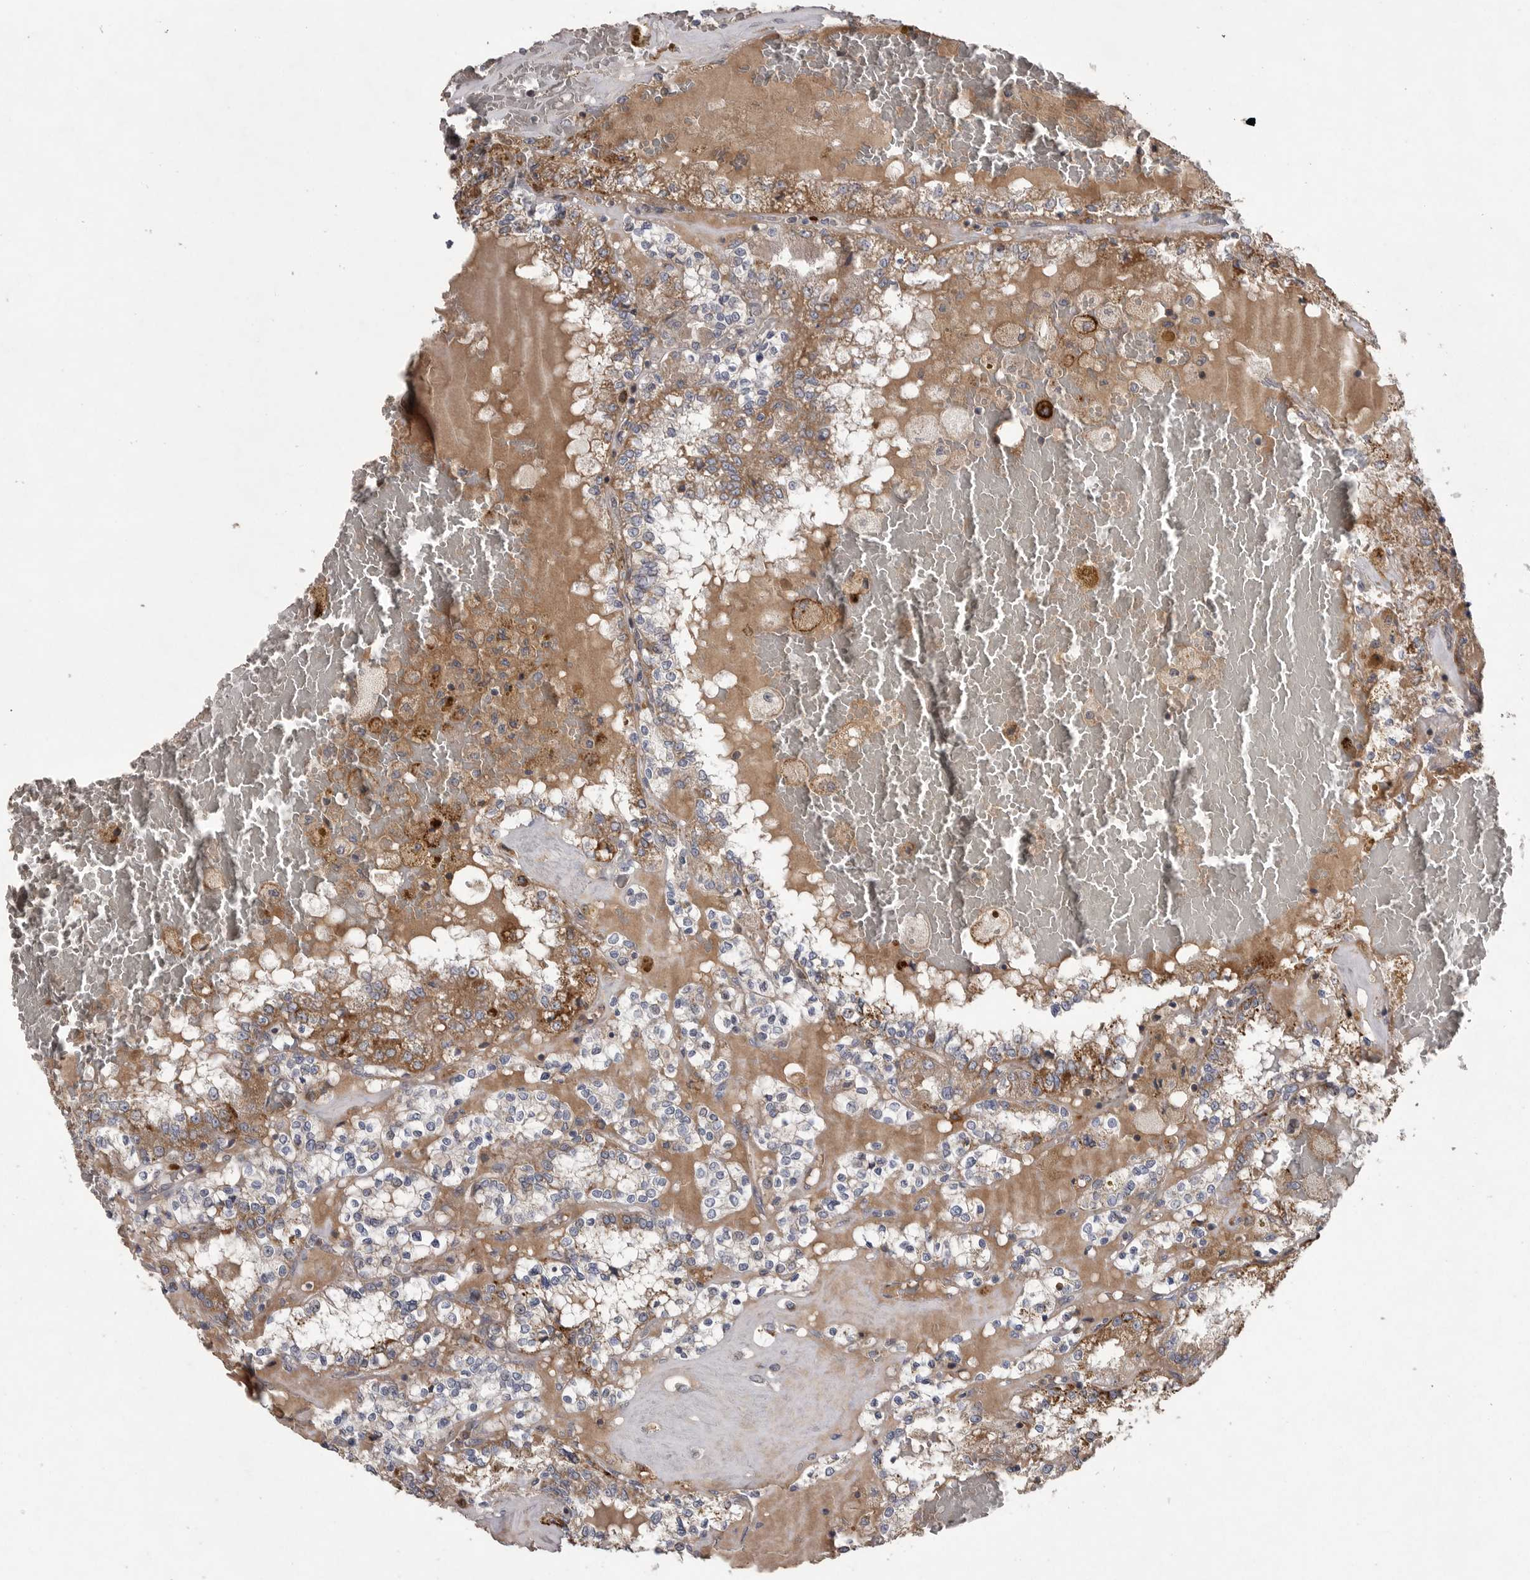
{"staining": {"intensity": "moderate", "quantity": "25%-75%", "location": "cytoplasmic/membranous"}, "tissue": "renal cancer", "cell_type": "Tumor cells", "image_type": "cancer", "snomed": [{"axis": "morphology", "description": "Adenocarcinoma, NOS"}, {"axis": "topography", "description": "Kidney"}], "caption": "A high-resolution photomicrograph shows immunohistochemistry (IHC) staining of renal adenocarcinoma, which displays moderate cytoplasmic/membranous expression in about 25%-75% of tumor cells.", "gene": "CRP", "patient": {"sex": "female", "age": 56}}